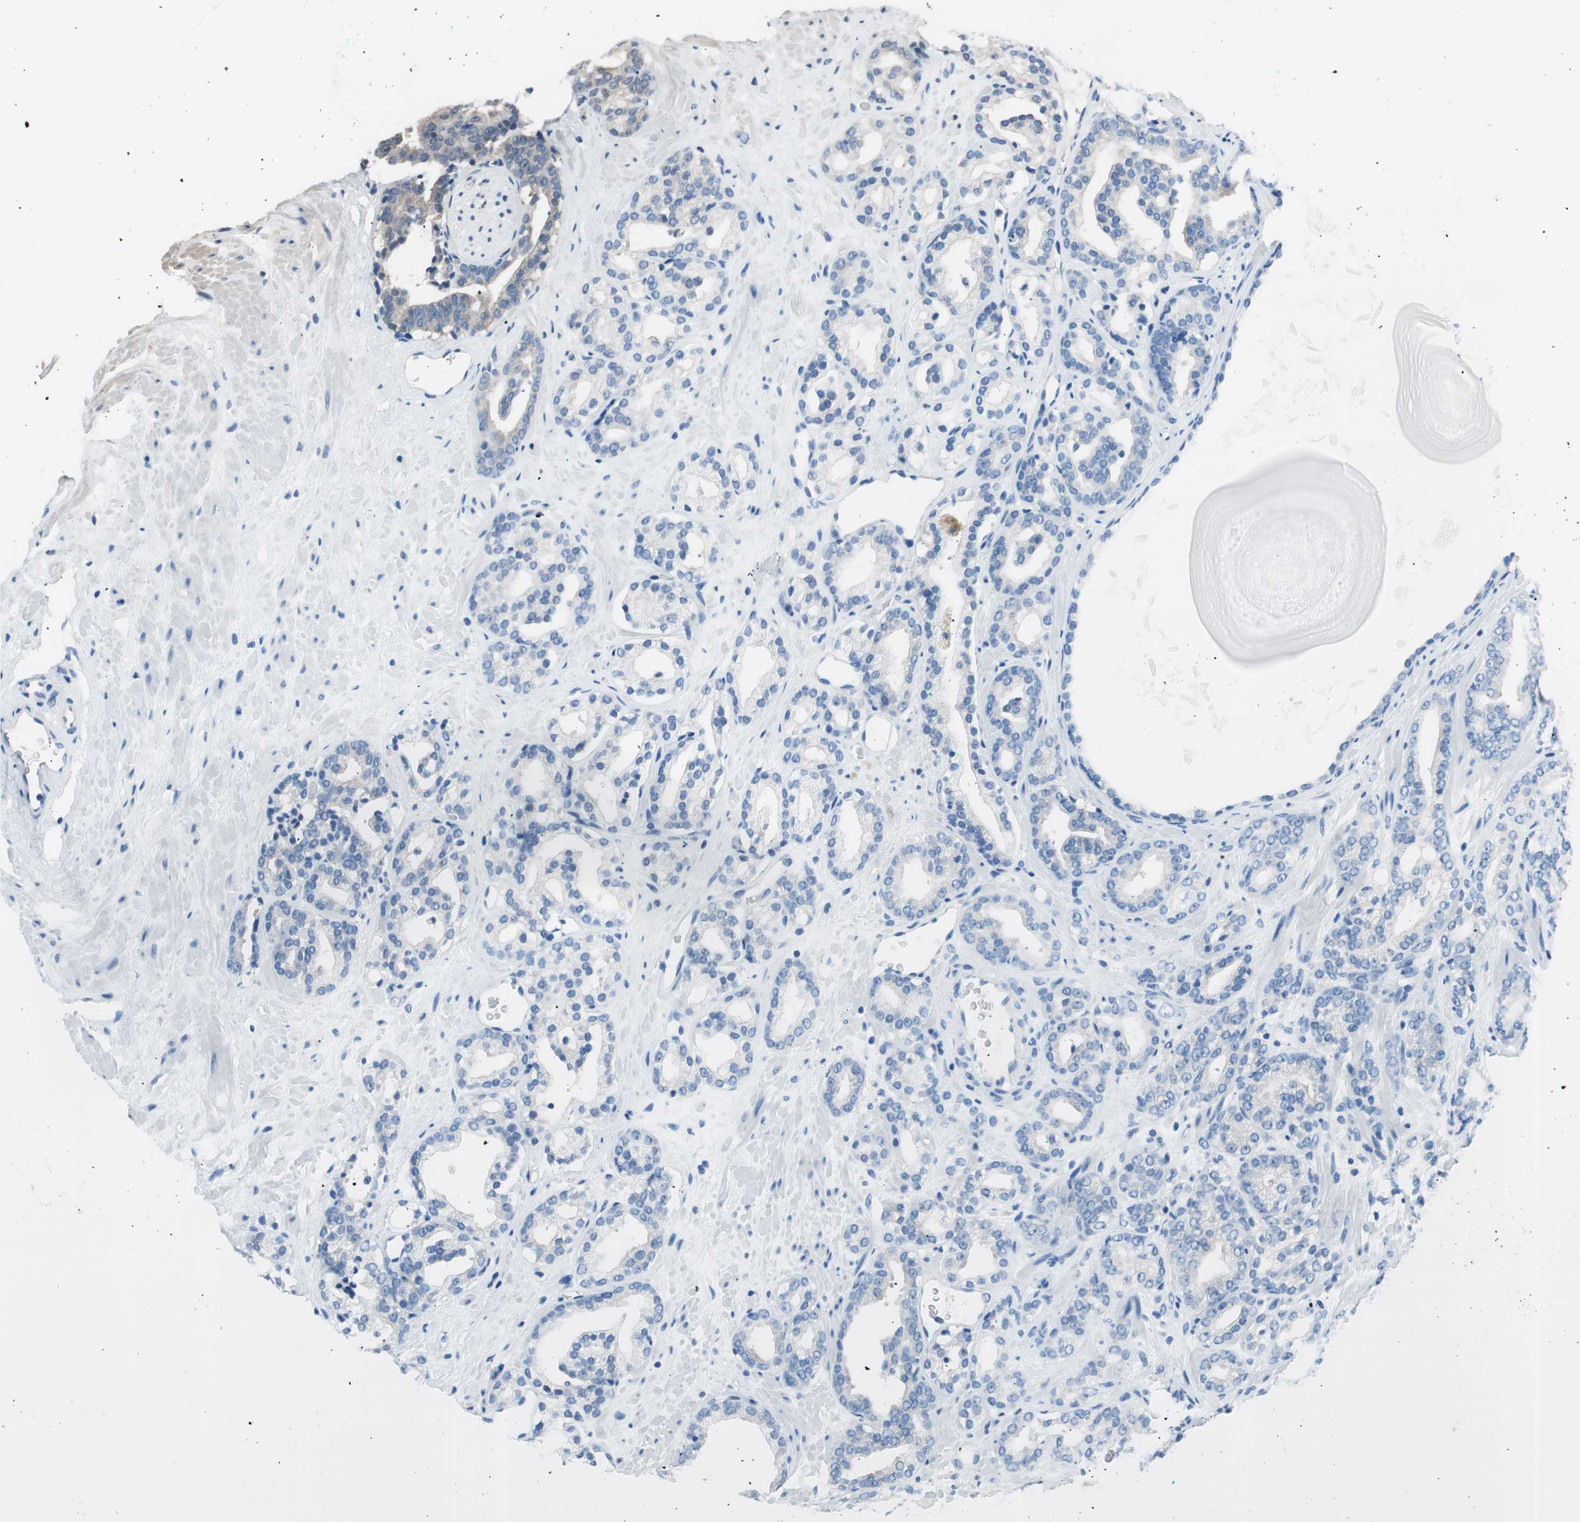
{"staining": {"intensity": "negative", "quantity": "none", "location": "none"}, "tissue": "prostate cancer", "cell_type": "Tumor cells", "image_type": "cancer", "snomed": [{"axis": "morphology", "description": "Adenocarcinoma, Low grade"}, {"axis": "topography", "description": "Prostate"}], "caption": "Immunohistochemistry (IHC) of adenocarcinoma (low-grade) (prostate) exhibits no expression in tumor cells.", "gene": "EVA1A", "patient": {"sex": "male", "age": 63}}